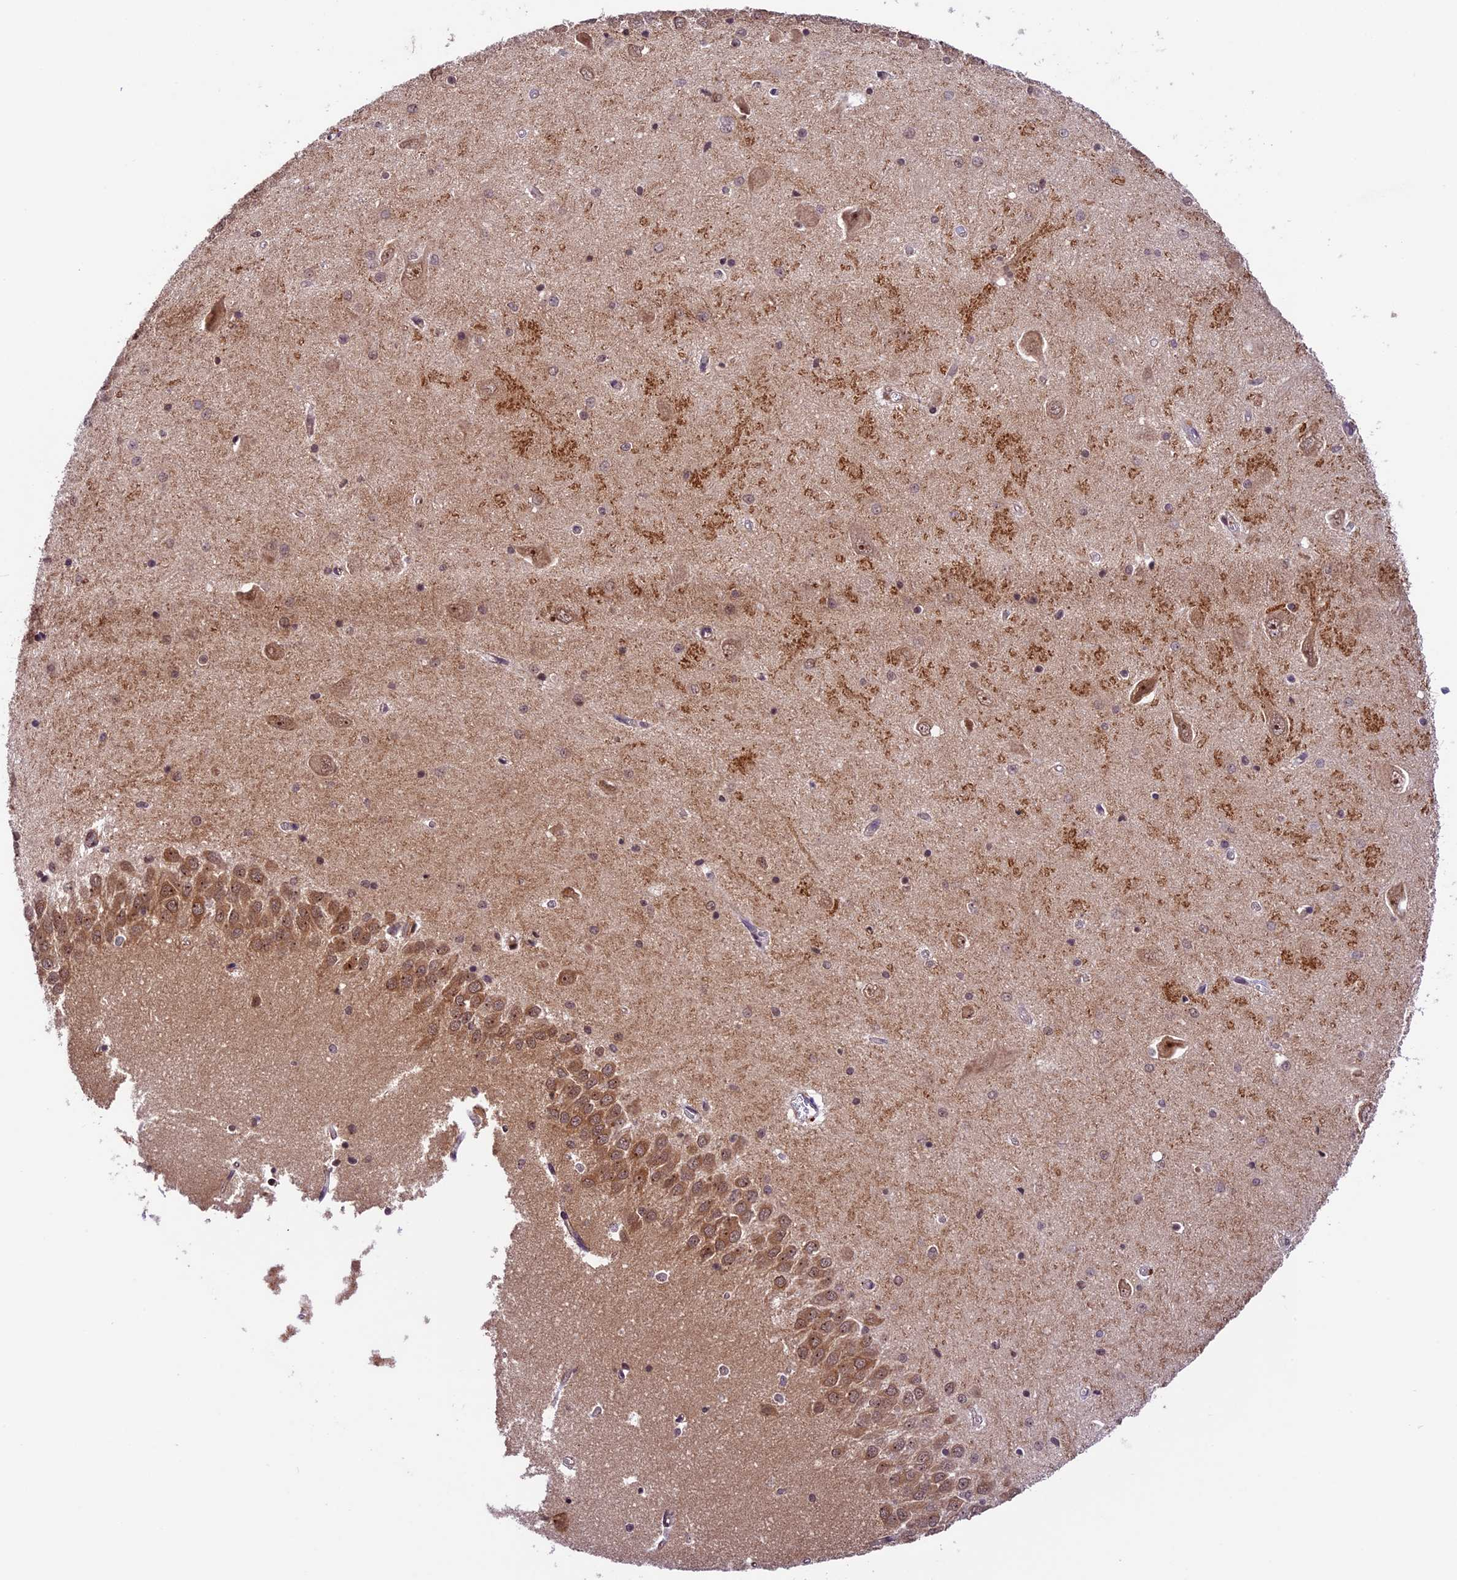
{"staining": {"intensity": "moderate", "quantity": "<25%", "location": "nuclear"}, "tissue": "hippocampus", "cell_type": "Glial cells", "image_type": "normal", "snomed": [{"axis": "morphology", "description": "Normal tissue, NOS"}, {"axis": "topography", "description": "Hippocampus"}], "caption": "Glial cells exhibit low levels of moderate nuclear expression in approximately <25% of cells in unremarkable hippocampus. The staining was performed using DAB to visualize the protein expression in brown, while the nuclei were stained in blue with hematoxylin (Magnification: 20x).", "gene": "DHX38", "patient": {"sex": "male", "age": 45}}